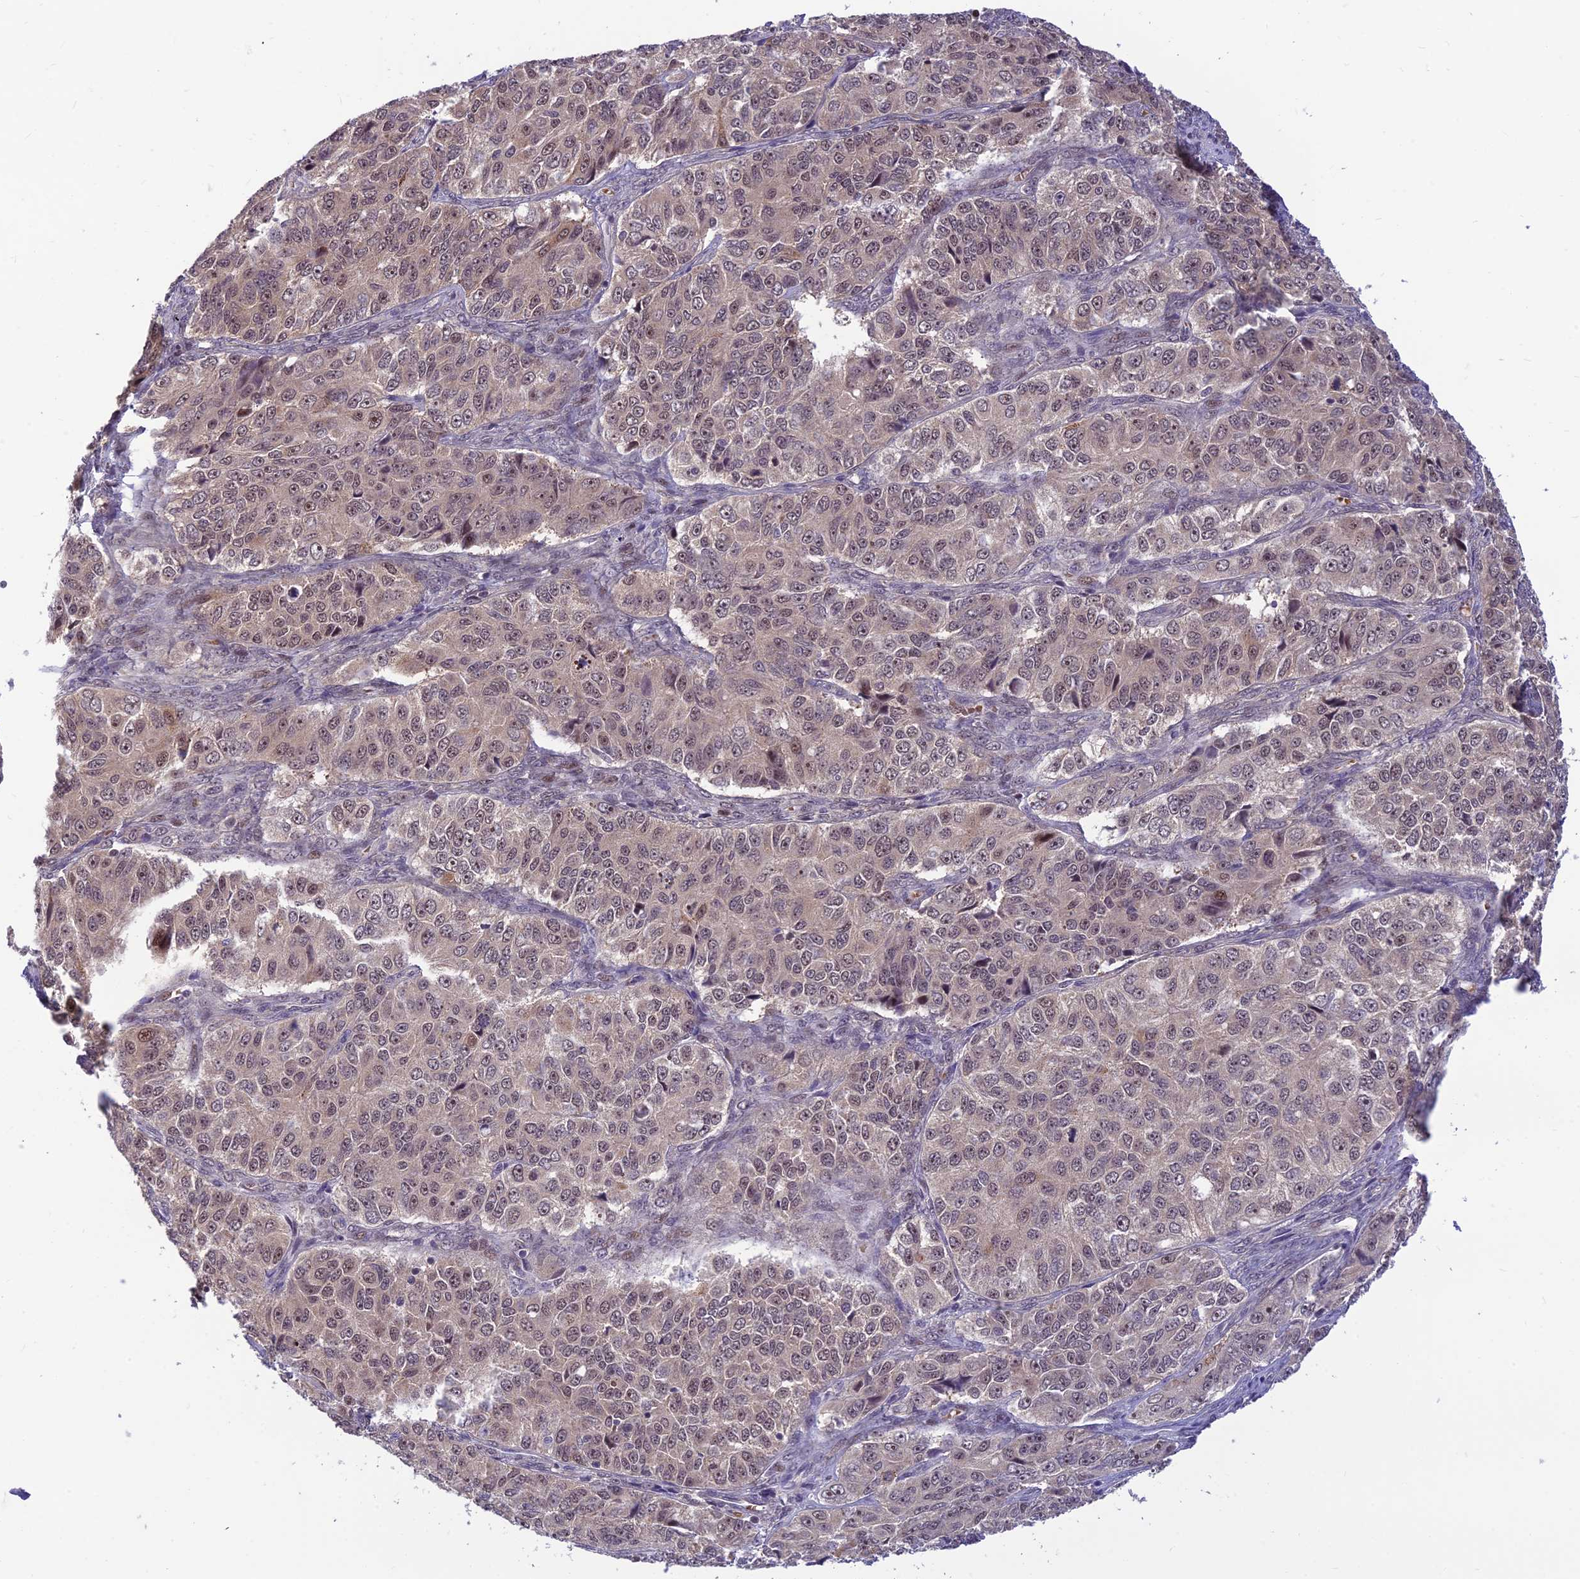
{"staining": {"intensity": "moderate", "quantity": "25%-75%", "location": "nuclear"}, "tissue": "ovarian cancer", "cell_type": "Tumor cells", "image_type": "cancer", "snomed": [{"axis": "morphology", "description": "Carcinoma, endometroid"}, {"axis": "topography", "description": "Ovary"}], "caption": "DAB immunohistochemical staining of endometroid carcinoma (ovarian) demonstrates moderate nuclear protein expression in about 25%-75% of tumor cells. The staining is performed using DAB (3,3'-diaminobenzidine) brown chromogen to label protein expression. The nuclei are counter-stained blue using hematoxylin.", "gene": "ASPDH", "patient": {"sex": "female", "age": 51}}